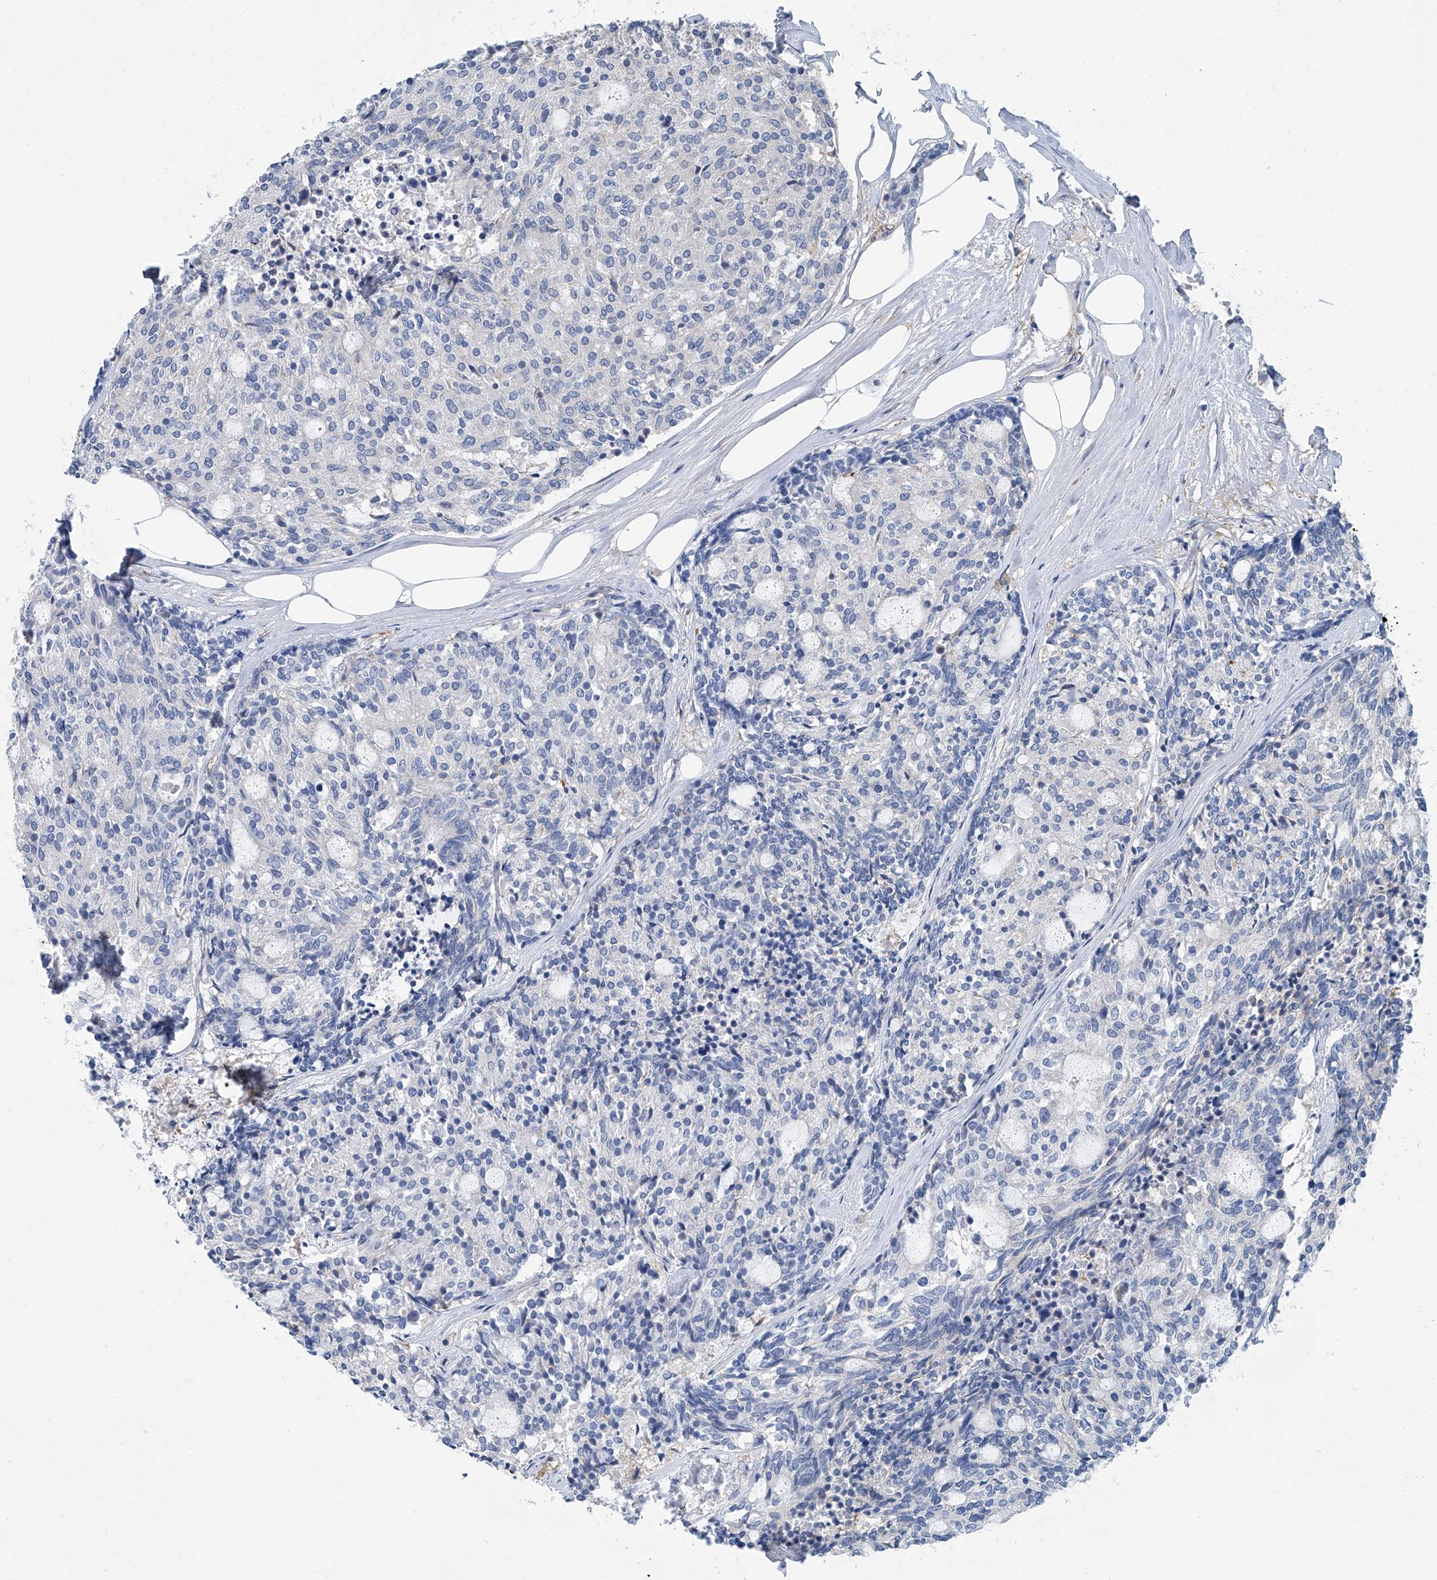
{"staining": {"intensity": "negative", "quantity": "none", "location": "none"}, "tissue": "carcinoid", "cell_type": "Tumor cells", "image_type": "cancer", "snomed": [{"axis": "morphology", "description": "Carcinoid, malignant, NOS"}, {"axis": "topography", "description": "Pancreas"}], "caption": "The micrograph demonstrates no staining of tumor cells in carcinoid.", "gene": "PSMB10", "patient": {"sex": "female", "age": 54}}